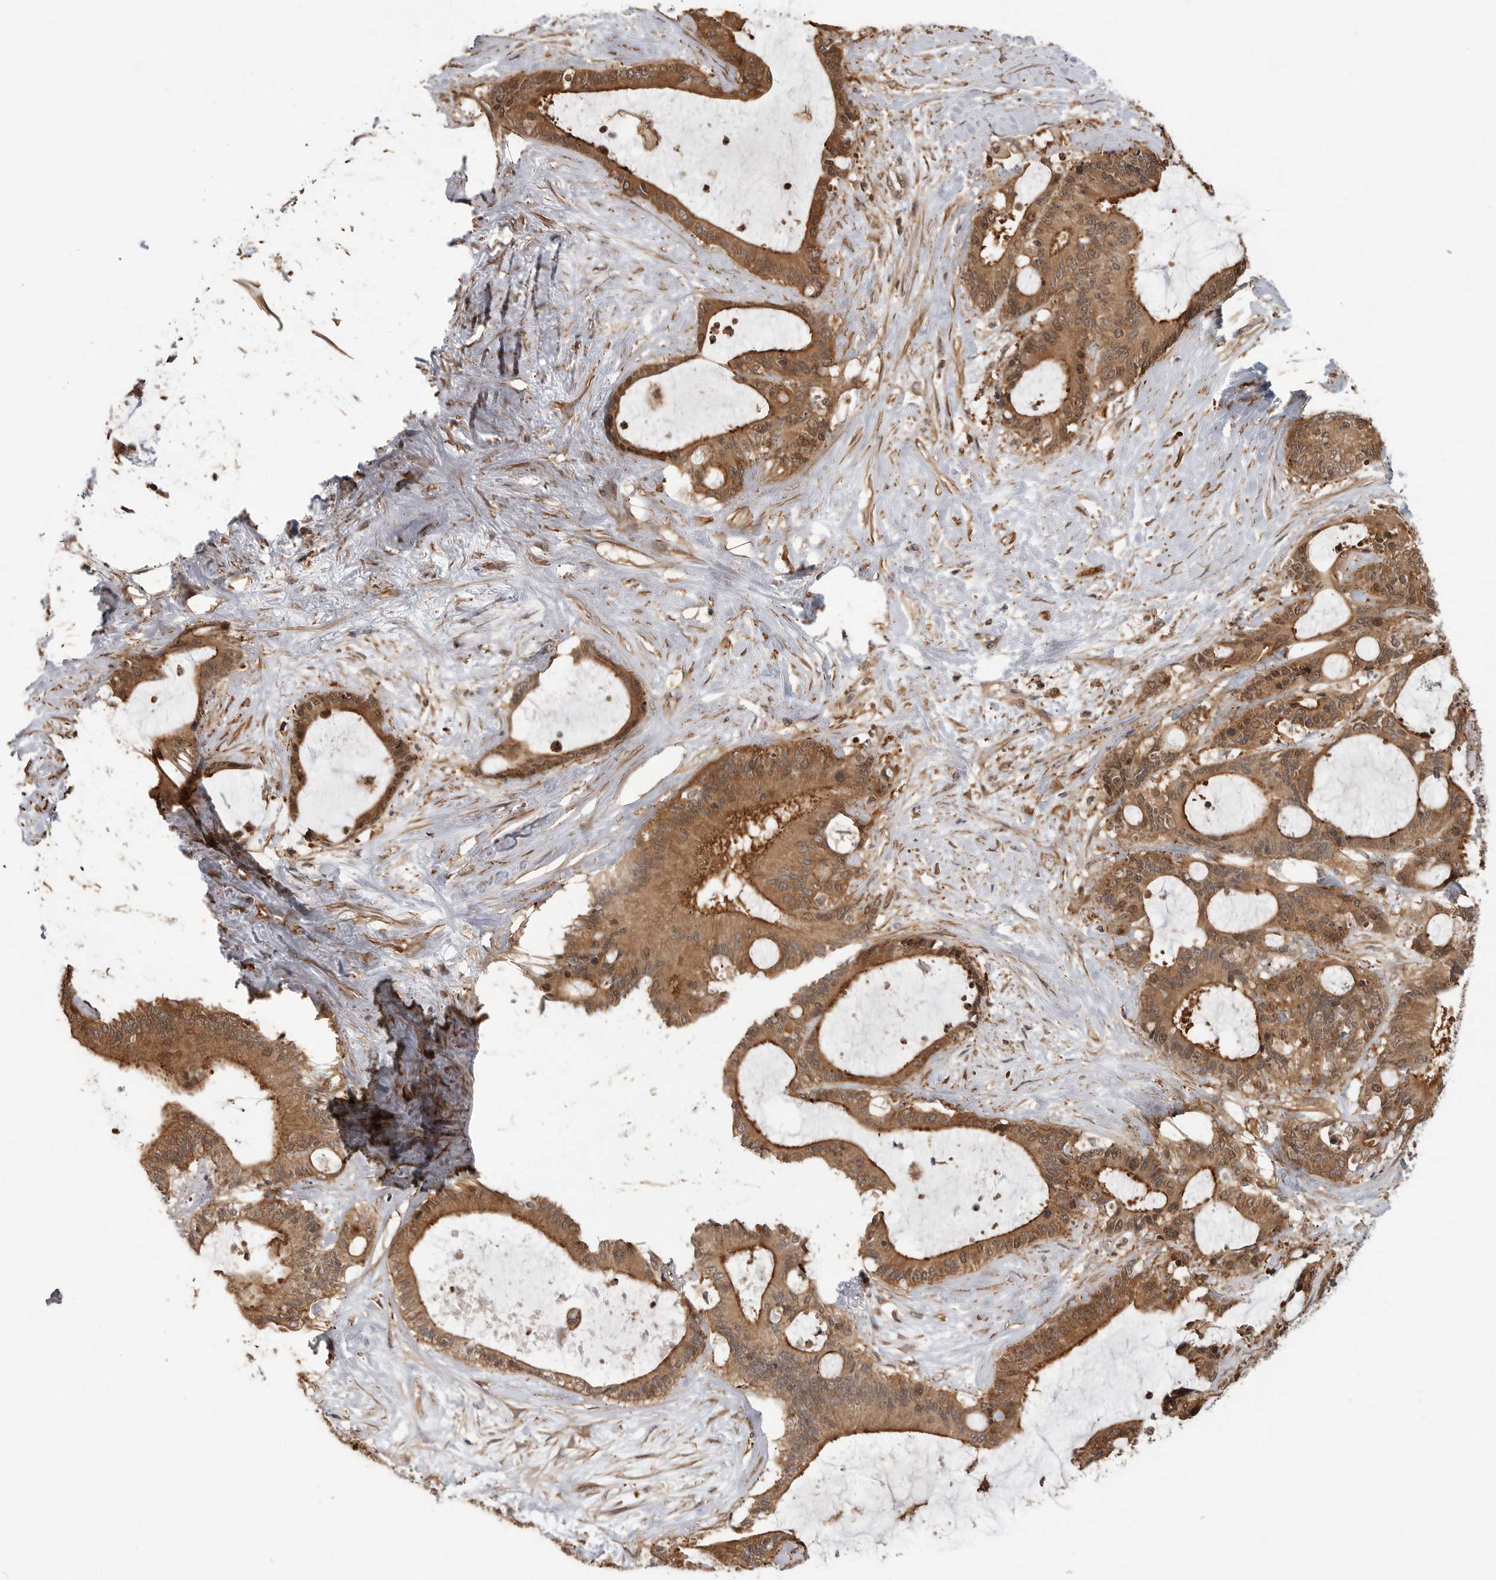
{"staining": {"intensity": "strong", "quantity": "25%-75%", "location": "cytoplasmic/membranous,nuclear"}, "tissue": "liver cancer", "cell_type": "Tumor cells", "image_type": "cancer", "snomed": [{"axis": "morphology", "description": "Normal tissue, NOS"}, {"axis": "morphology", "description": "Cholangiocarcinoma"}, {"axis": "topography", "description": "Liver"}, {"axis": "topography", "description": "Peripheral nerve tissue"}], "caption": "This micrograph shows liver cancer stained with IHC to label a protein in brown. The cytoplasmic/membranous and nuclear of tumor cells show strong positivity for the protein. Nuclei are counter-stained blue.", "gene": "ERN1", "patient": {"sex": "female", "age": 73}}